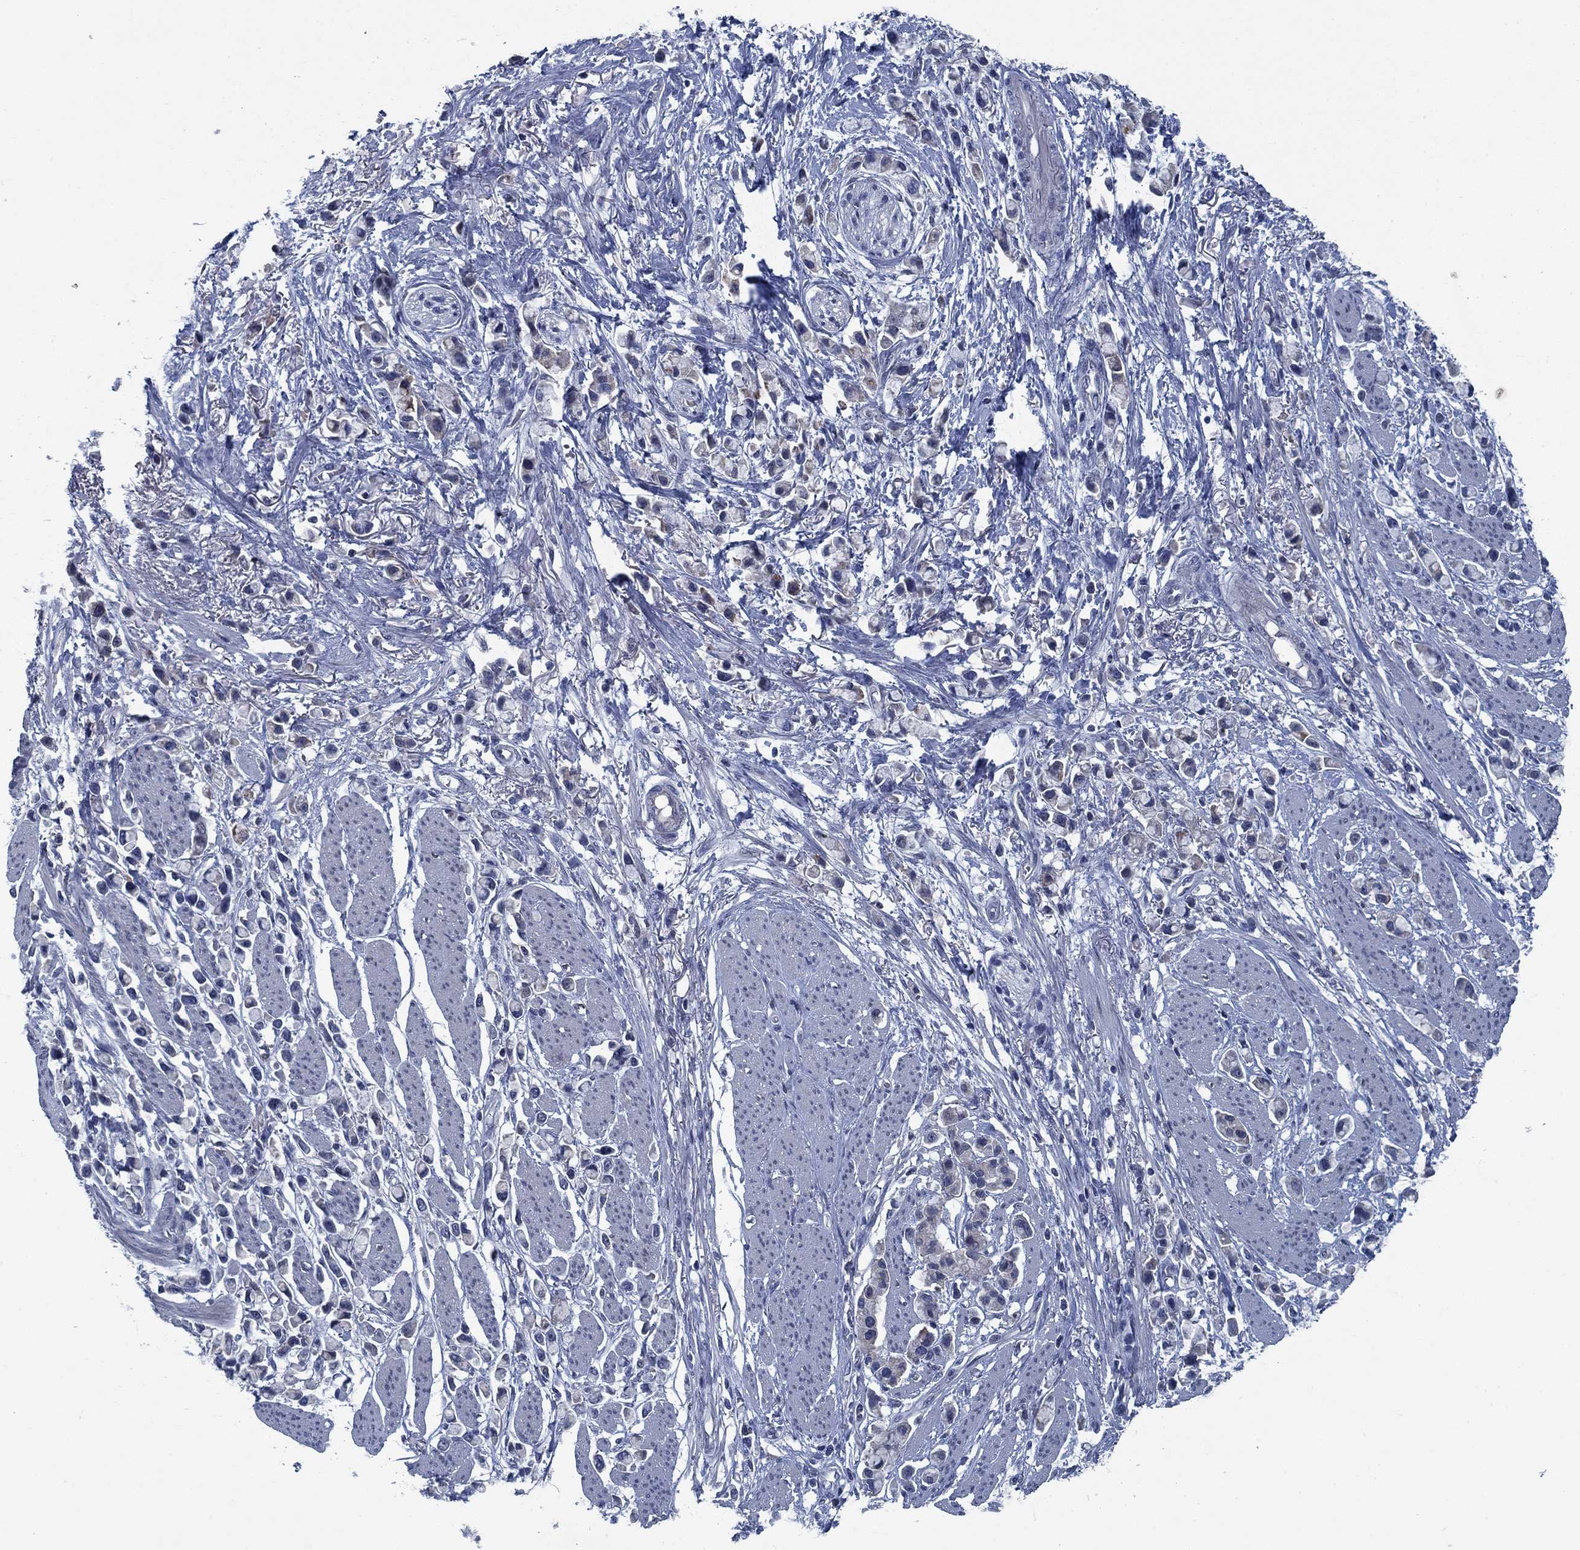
{"staining": {"intensity": "negative", "quantity": "none", "location": "none"}, "tissue": "stomach cancer", "cell_type": "Tumor cells", "image_type": "cancer", "snomed": [{"axis": "morphology", "description": "Adenocarcinoma, NOS"}, {"axis": "topography", "description": "Stomach"}], "caption": "Protein analysis of stomach adenocarcinoma displays no significant positivity in tumor cells.", "gene": "PNMA8A", "patient": {"sex": "female", "age": 81}}